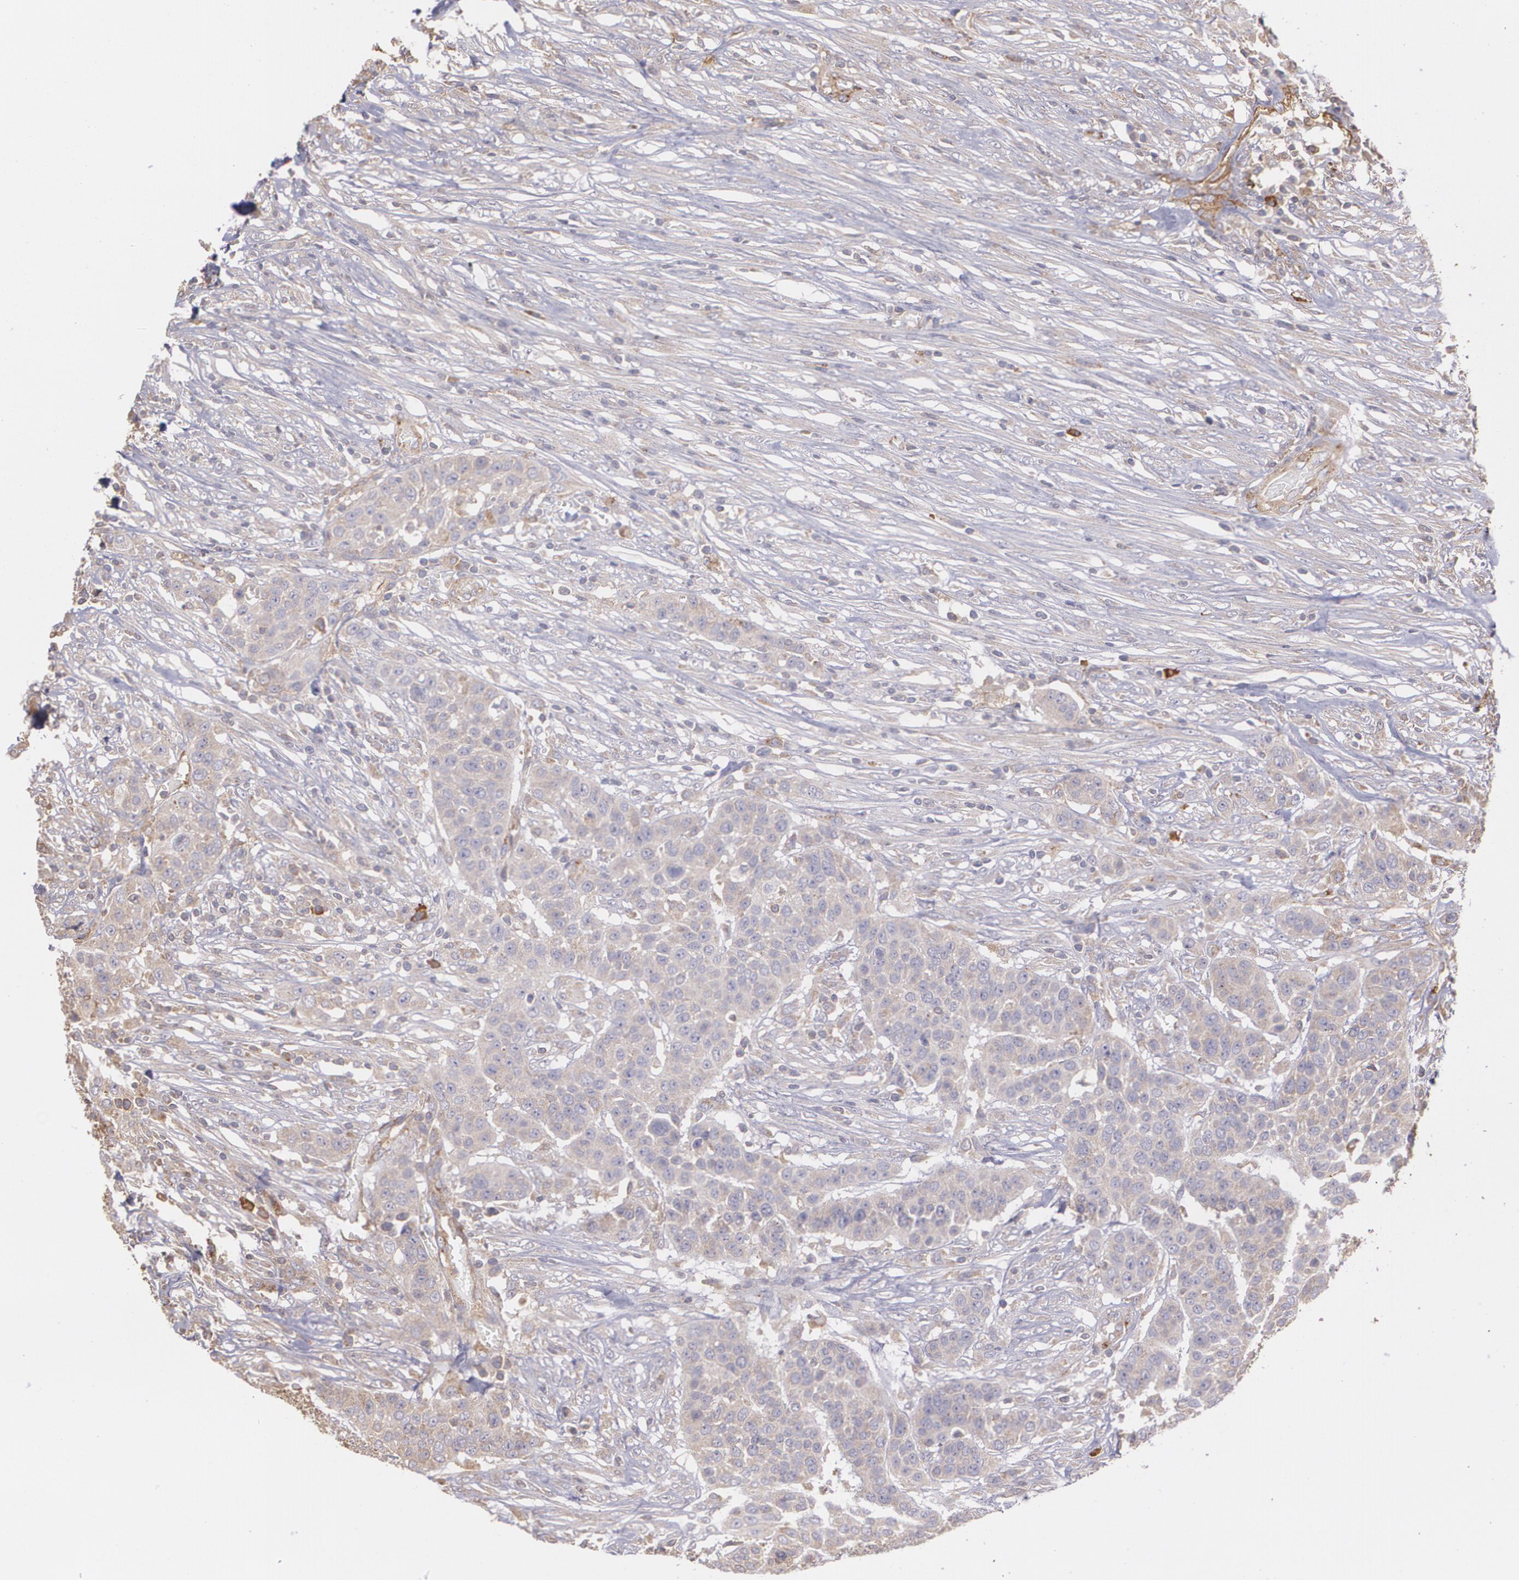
{"staining": {"intensity": "weak", "quantity": ">75%", "location": "cytoplasmic/membranous"}, "tissue": "urothelial cancer", "cell_type": "Tumor cells", "image_type": "cancer", "snomed": [{"axis": "morphology", "description": "Urothelial carcinoma, High grade"}, {"axis": "topography", "description": "Urinary bladder"}], "caption": "High-power microscopy captured an immunohistochemistry (IHC) image of urothelial cancer, revealing weak cytoplasmic/membranous staining in approximately >75% of tumor cells.", "gene": "ECE1", "patient": {"sex": "male", "age": 74}}